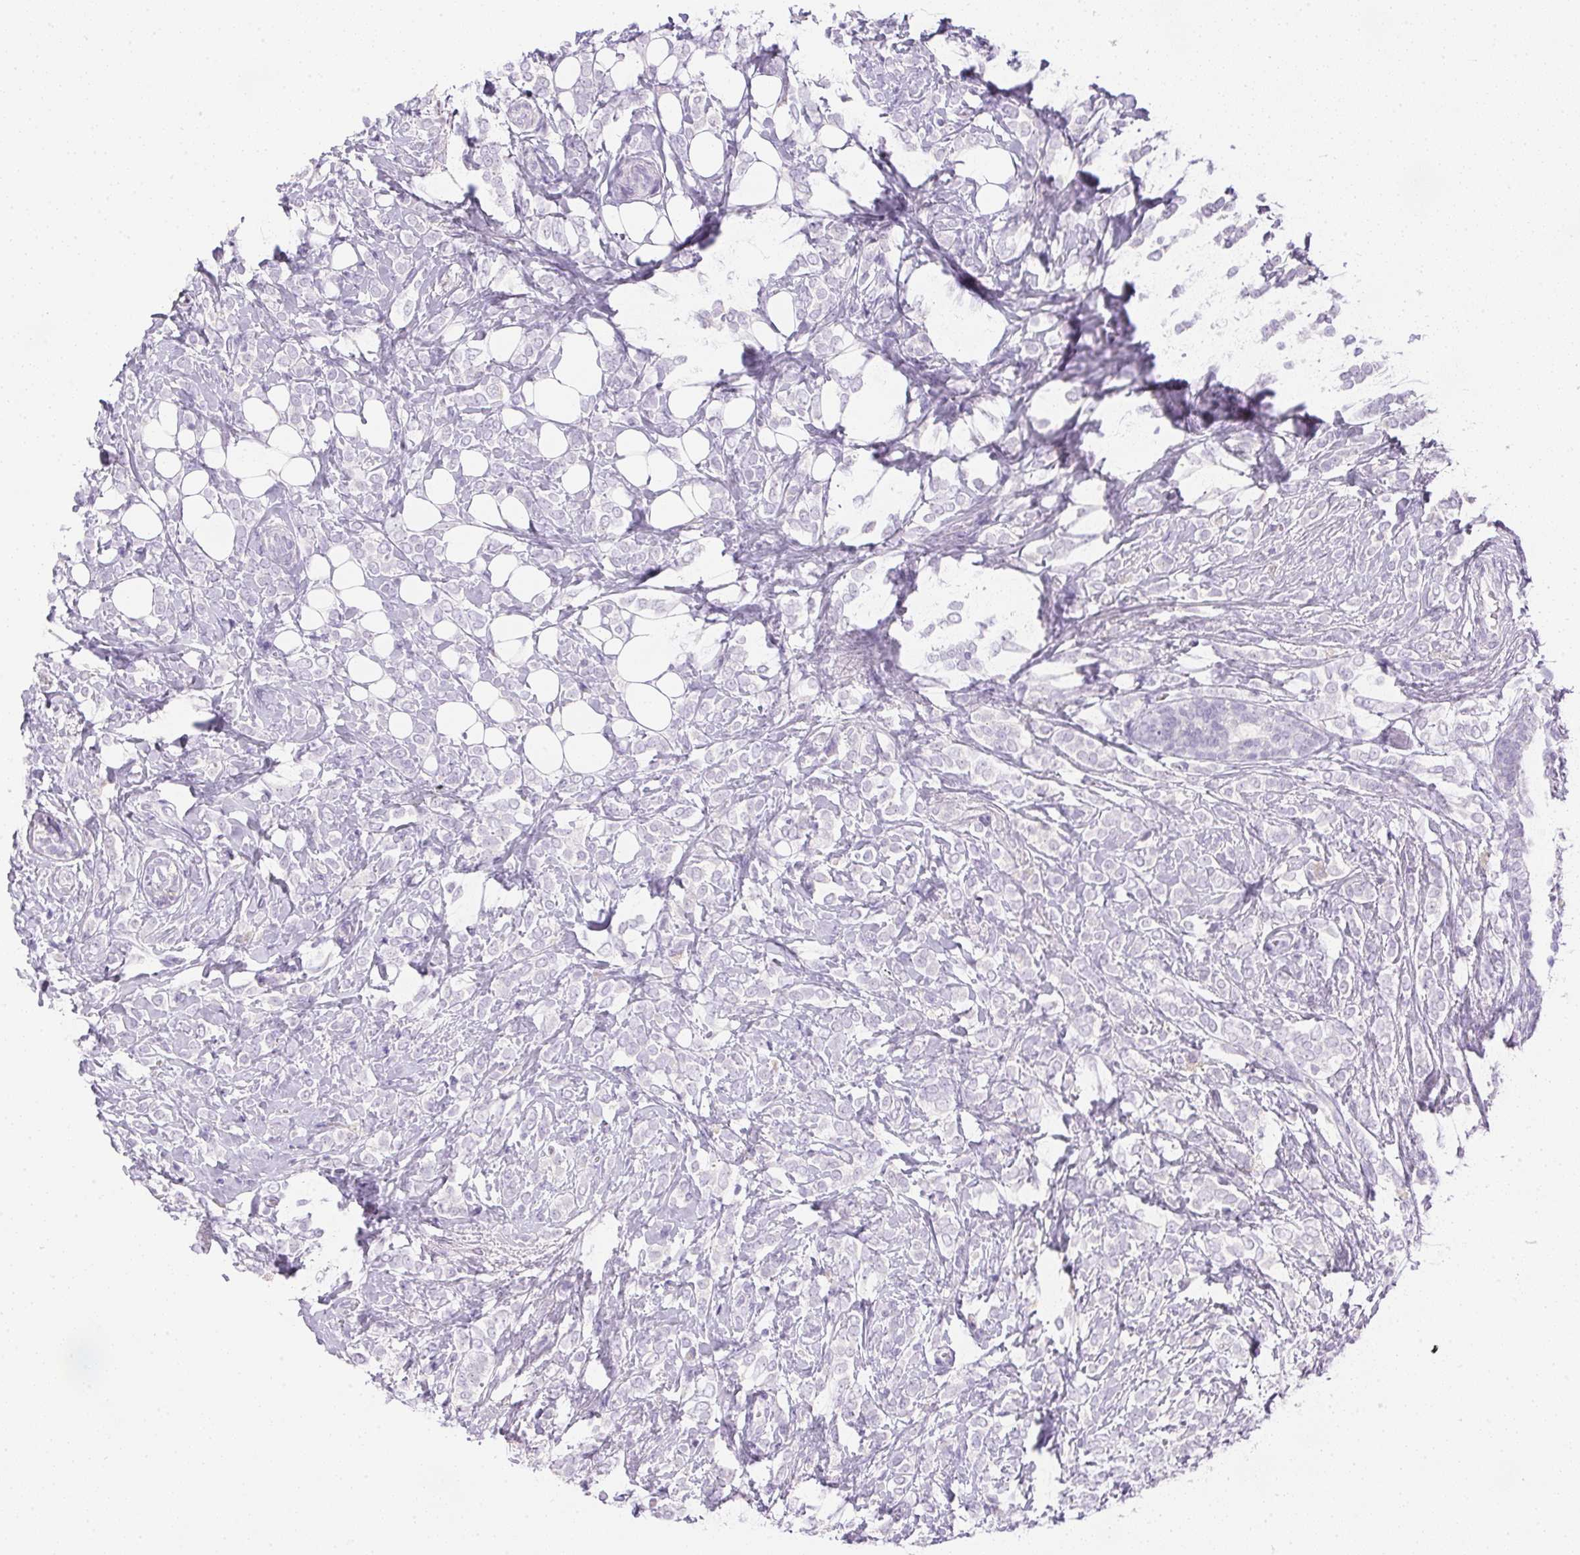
{"staining": {"intensity": "negative", "quantity": "none", "location": "none"}, "tissue": "breast cancer", "cell_type": "Tumor cells", "image_type": "cancer", "snomed": [{"axis": "morphology", "description": "Lobular carcinoma"}, {"axis": "topography", "description": "Breast"}], "caption": "Tumor cells are negative for brown protein staining in breast cancer.", "gene": "ATP6V1G3", "patient": {"sex": "female", "age": 49}}